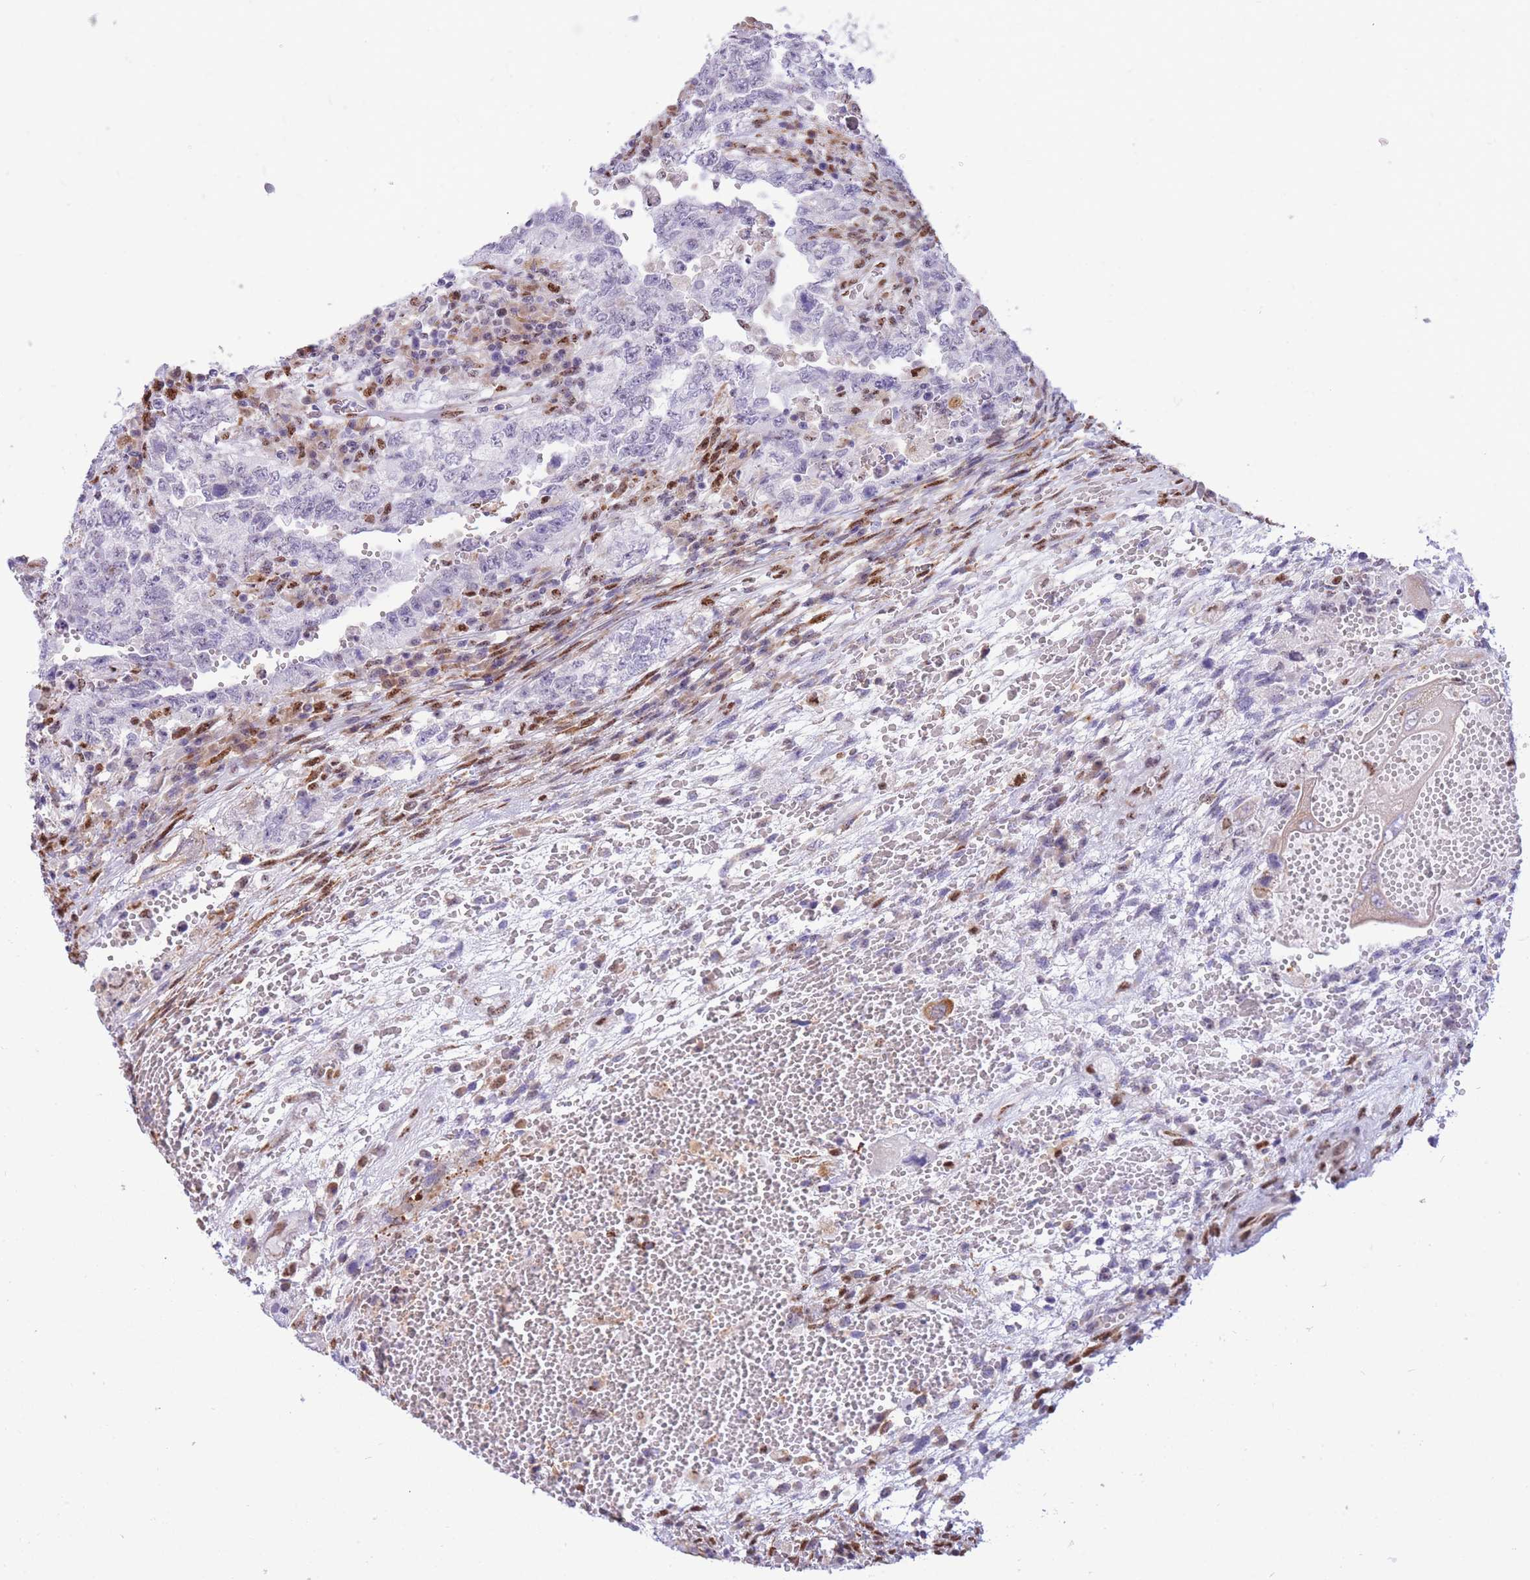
{"staining": {"intensity": "weak", "quantity": "<25%", "location": "cytoplasmic/membranous"}, "tissue": "testis cancer", "cell_type": "Tumor cells", "image_type": "cancer", "snomed": [{"axis": "morphology", "description": "Carcinoma, Embryonal, NOS"}, {"axis": "topography", "description": "Testis"}], "caption": "Immunohistochemical staining of testis embryonal carcinoma reveals no significant expression in tumor cells.", "gene": "FAM153A", "patient": {"sex": "male", "age": 26}}